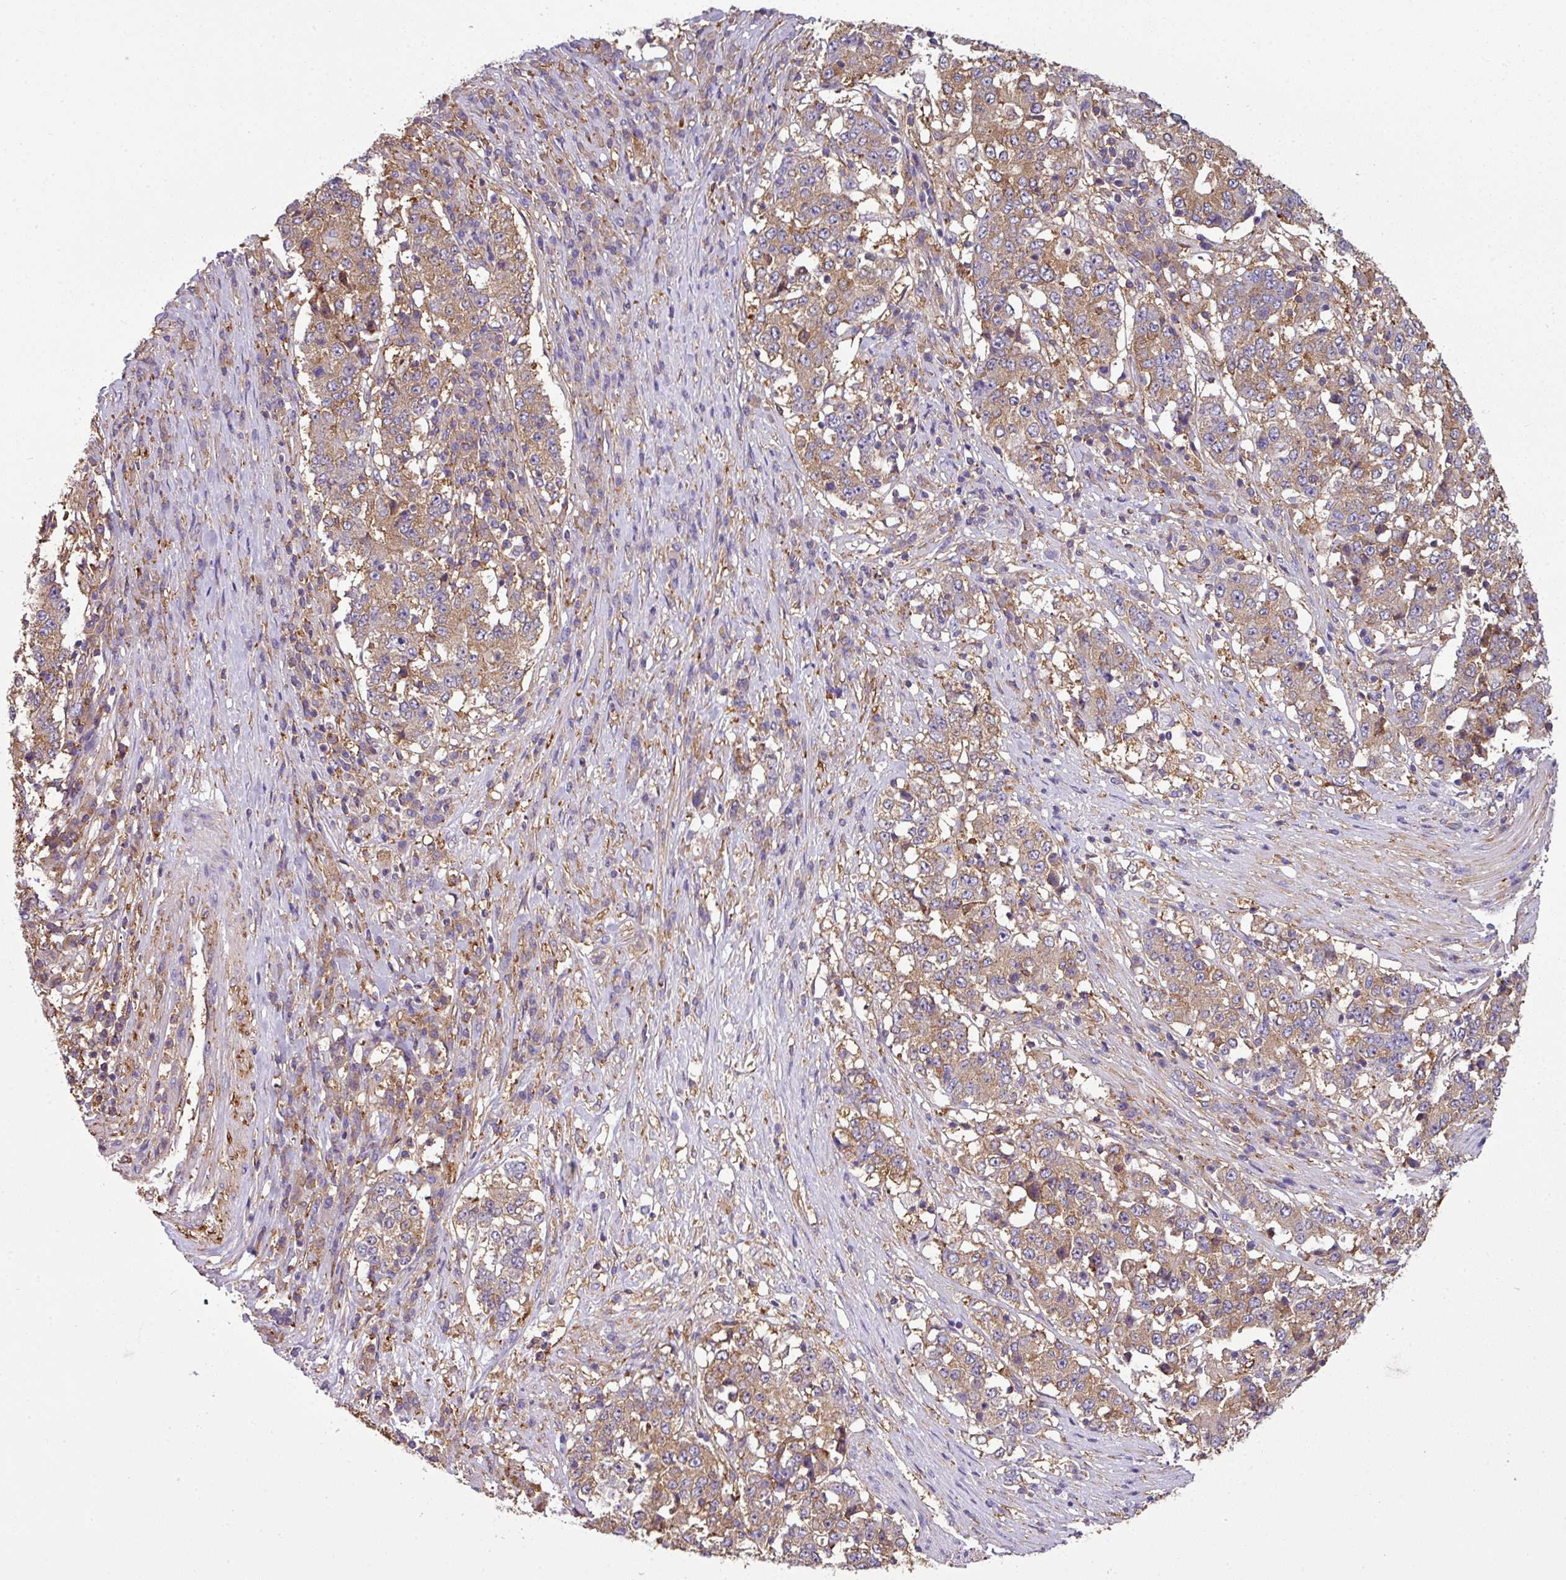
{"staining": {"intensity": "moderate", "quantity": ">75%", "location": "cytoplasmic/membranous"}, "tissue": "stomach cancer", "cell_type": "Tumor cells", "image_type": "cancer", "snomed": [{"axis": "morphology", "description": "Adenocarcinoma, NOS"}, {"axis": "topography", "description": "Stomach"}], "caption": "Moderate cytoplasmic/membranous staining for a protein is appreciated in about >75% of tumor cells of adenocarcinoma (stomach) using immunohistochemistry.", "gene": "XNDC1N", "patient": {"sex": "male", "age": 59}}